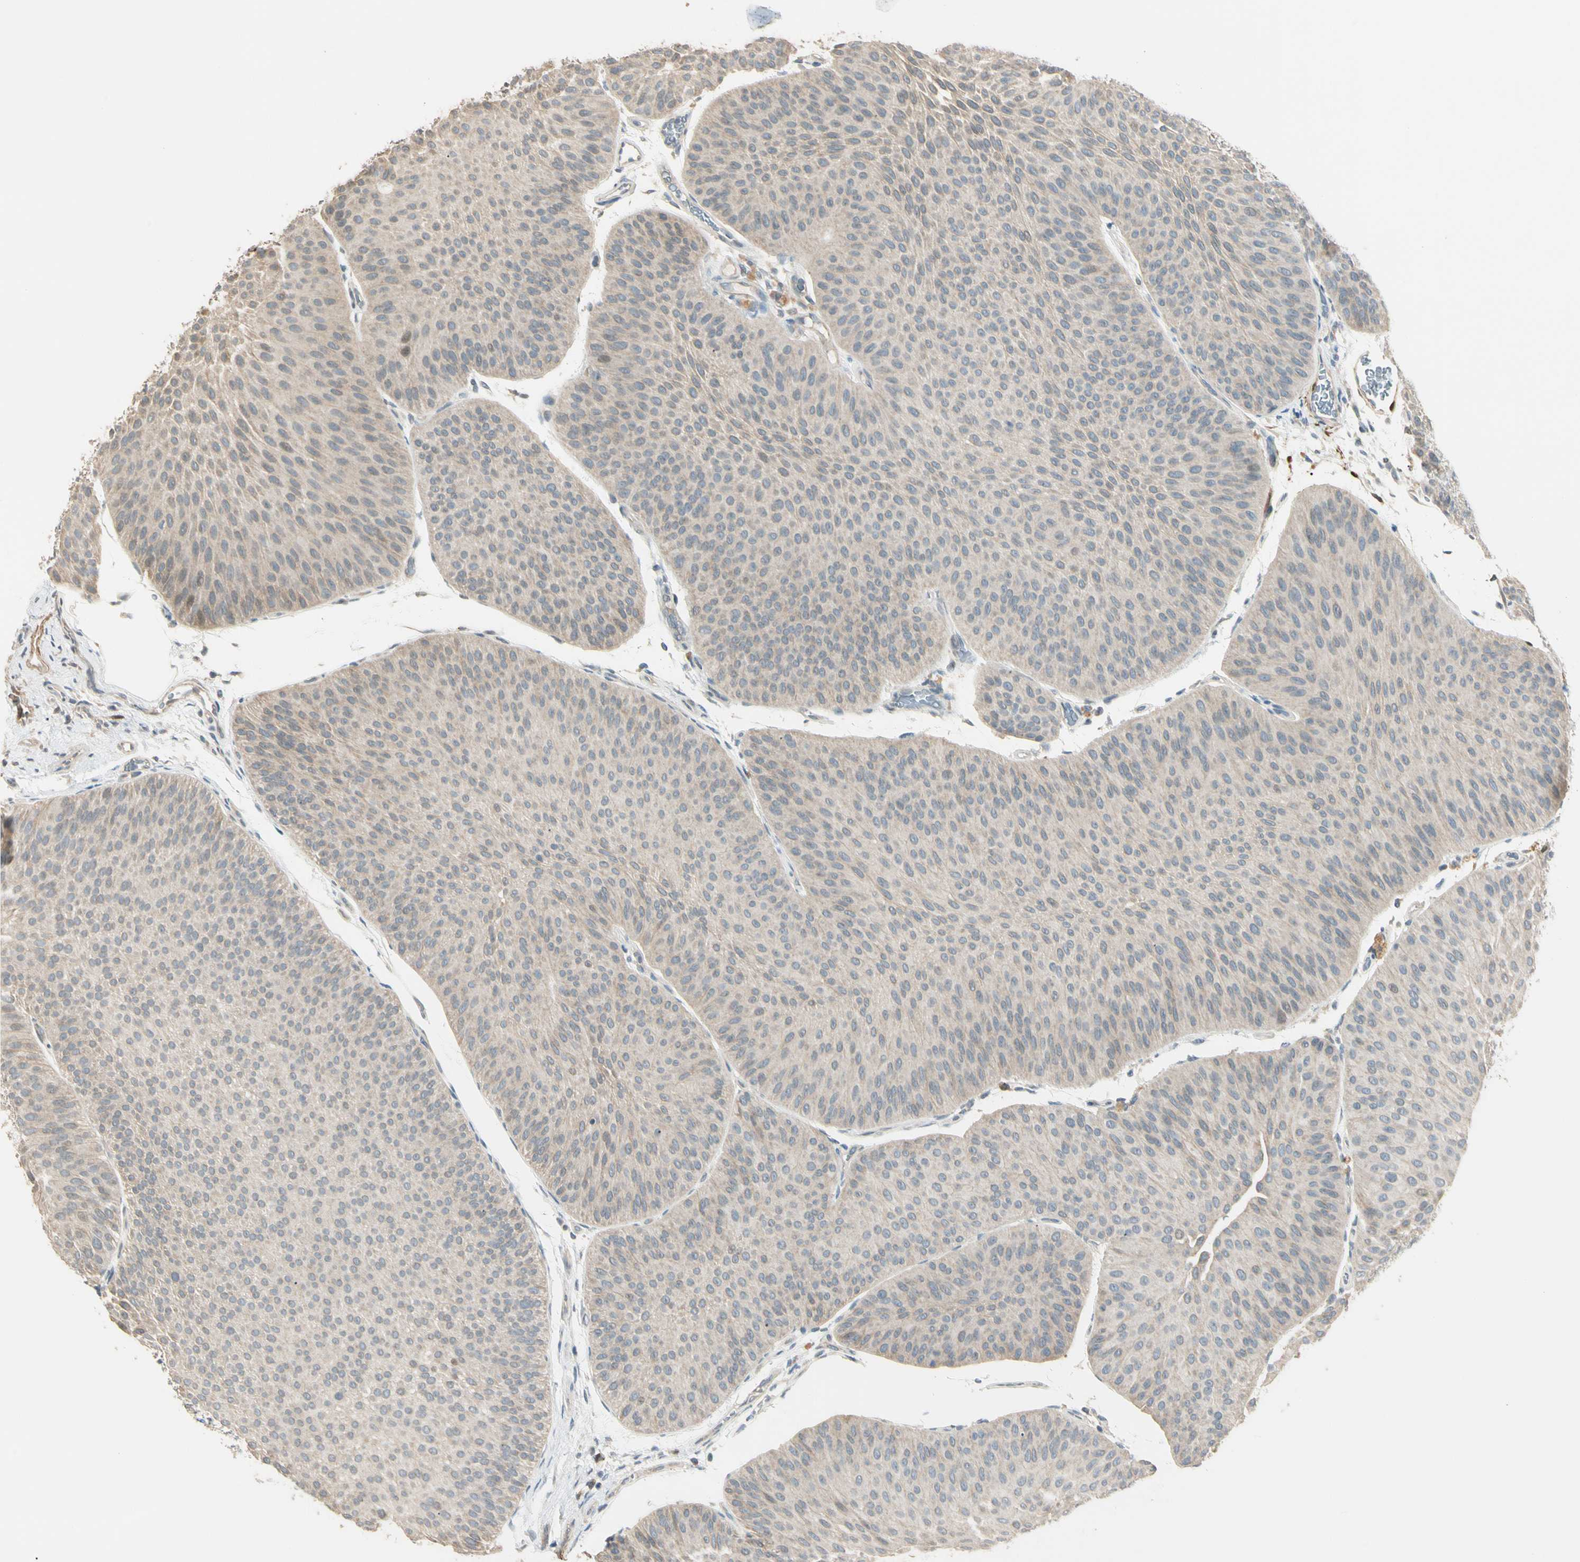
{"staining": {"intensity": "weak", "quantity": "25%-75%", "location": "cytoplasmic/membranous"}, "tissue": "urothelial cancer", "cell_type": "Tumor cells", "image_type": "cancer", "snomed": [{"axis": "morphology", "description": "Urothelial carcinoma, Low grade"}, {"axis": "topography", "description": "Urinary bladder"}], "caption": "Brown immunohistochemical staining in urothelial cancer displays weak cytoplasmic/membranous staining in approximately 25%-75% of tumor cells.", "gene": "GNE", "patient": {"sex": "female", "age": 60}}